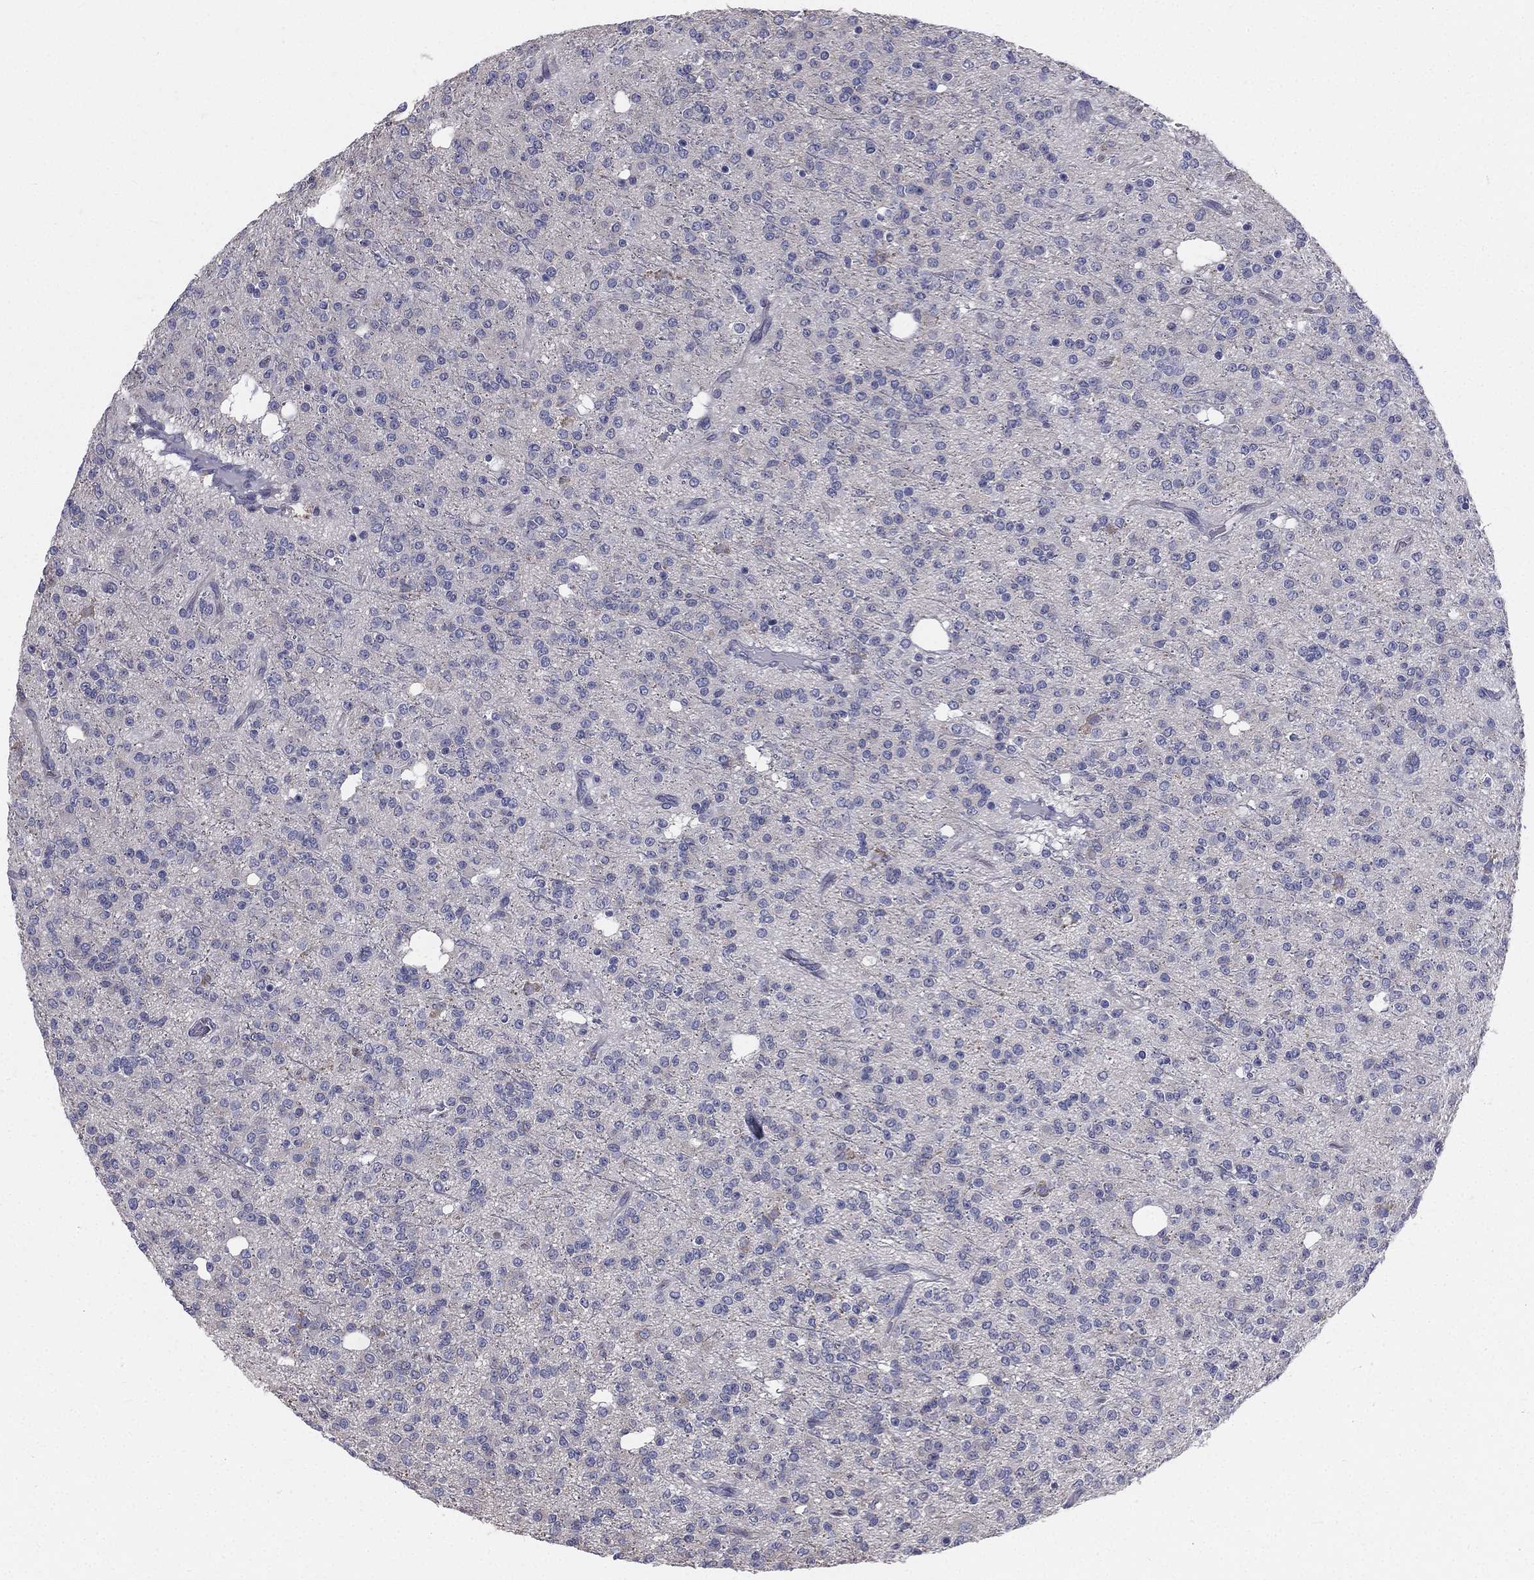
{"staining": {"intensity": "negative", "quantity": "none", "location": "none"}, "tissue": "glioma", "cell_type": "Tumor cells", "image_type": "cancer", "snomed": [{"axis": "morphology", "description": "Glioma, malignant, Low grade"}, {"axis": "topography", "description": "Brain"}], "caption": "This micrograph is of low-grade glioma (malignant) stained with immunohistochemistry to label a protein in brown with the nuclei are counter-stained blue. There is no positivity in tumor cells.", "gene": "MUC13", "patient": {"sex": "male", "age": 27}}